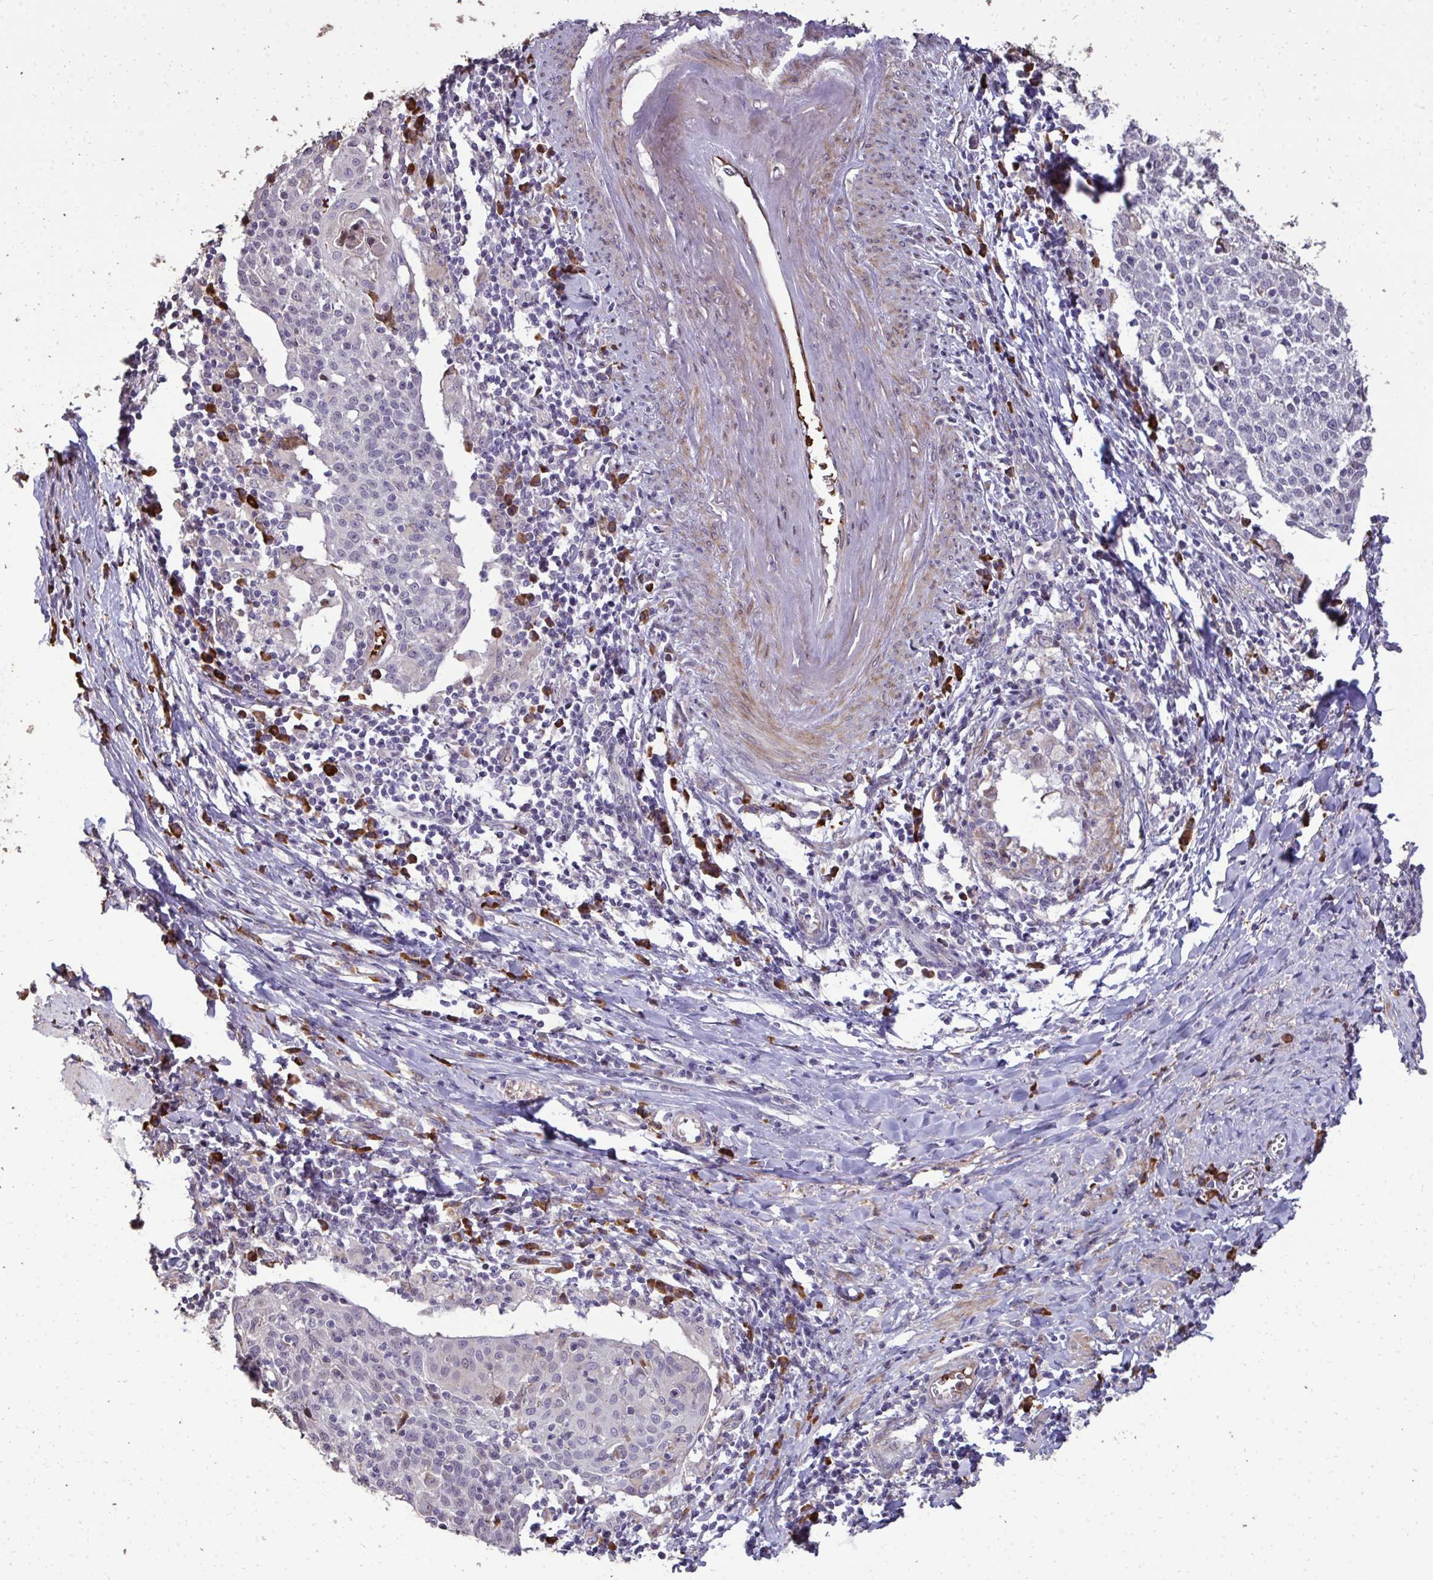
{"staining": {"intensity": "negative", "quantity": "none", "location": "none"}, "tissue": "cervical cancer", "cell_type": "Tumor cells", "image_type": "cancer", "snomed": [{"axis": "morphology", "description": "Squamous cell carcinoma, NOS"}, {"axis": "topography", "description": "Cervix"}], "caption": "This is a histopathology image of immunohistochemistry (IHC) staining of squamous cell carcinoma (cervical), which shows no staining in tumor cells.", "gene": "FIBCD1", "patient": {"sex": "female", "age": 52}}